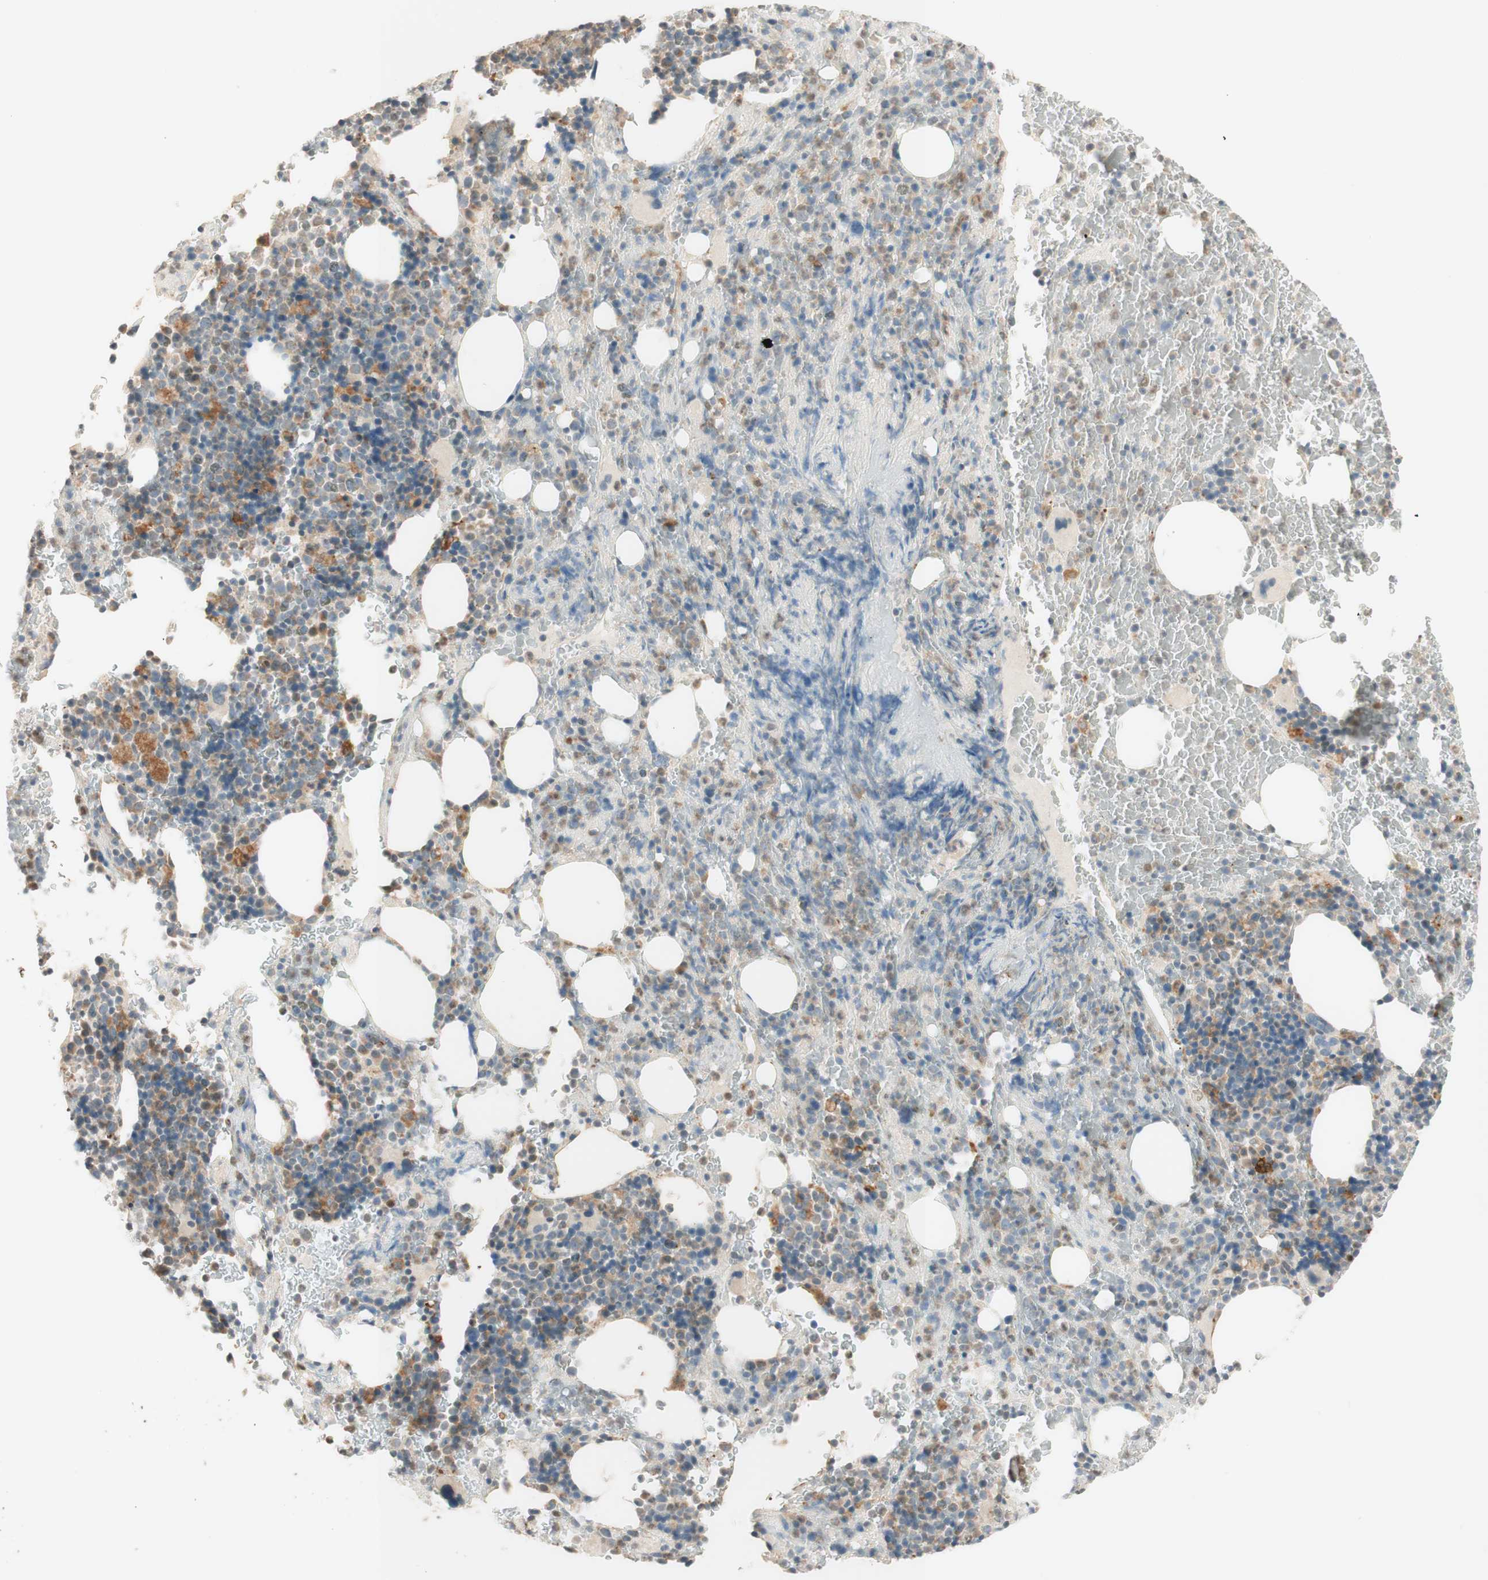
{"staining": {"intensity": "moderate", "quantity": "<25%", "location": "cytoplasmic/membranous"}, "tissue": "bone marrow", "cell_type": "Hematopoietic cells", "image_type": "normal", "snomed": [{"axis": "morphology", "description": "Normal tissue, NOS"}, {"axis": "morphology", "description": "Inflammation, NOS"}, {"axis": "topography", "description": "Bone marrow"}], "caption": "Hematopoietic cells display low levels of moderate cytoplasmic/membranous positivity in approximately <25% of cells in unremarkable human bone marrow.", "gene": "CLCN2", "patient": {"sex": "male", "age": 72}}